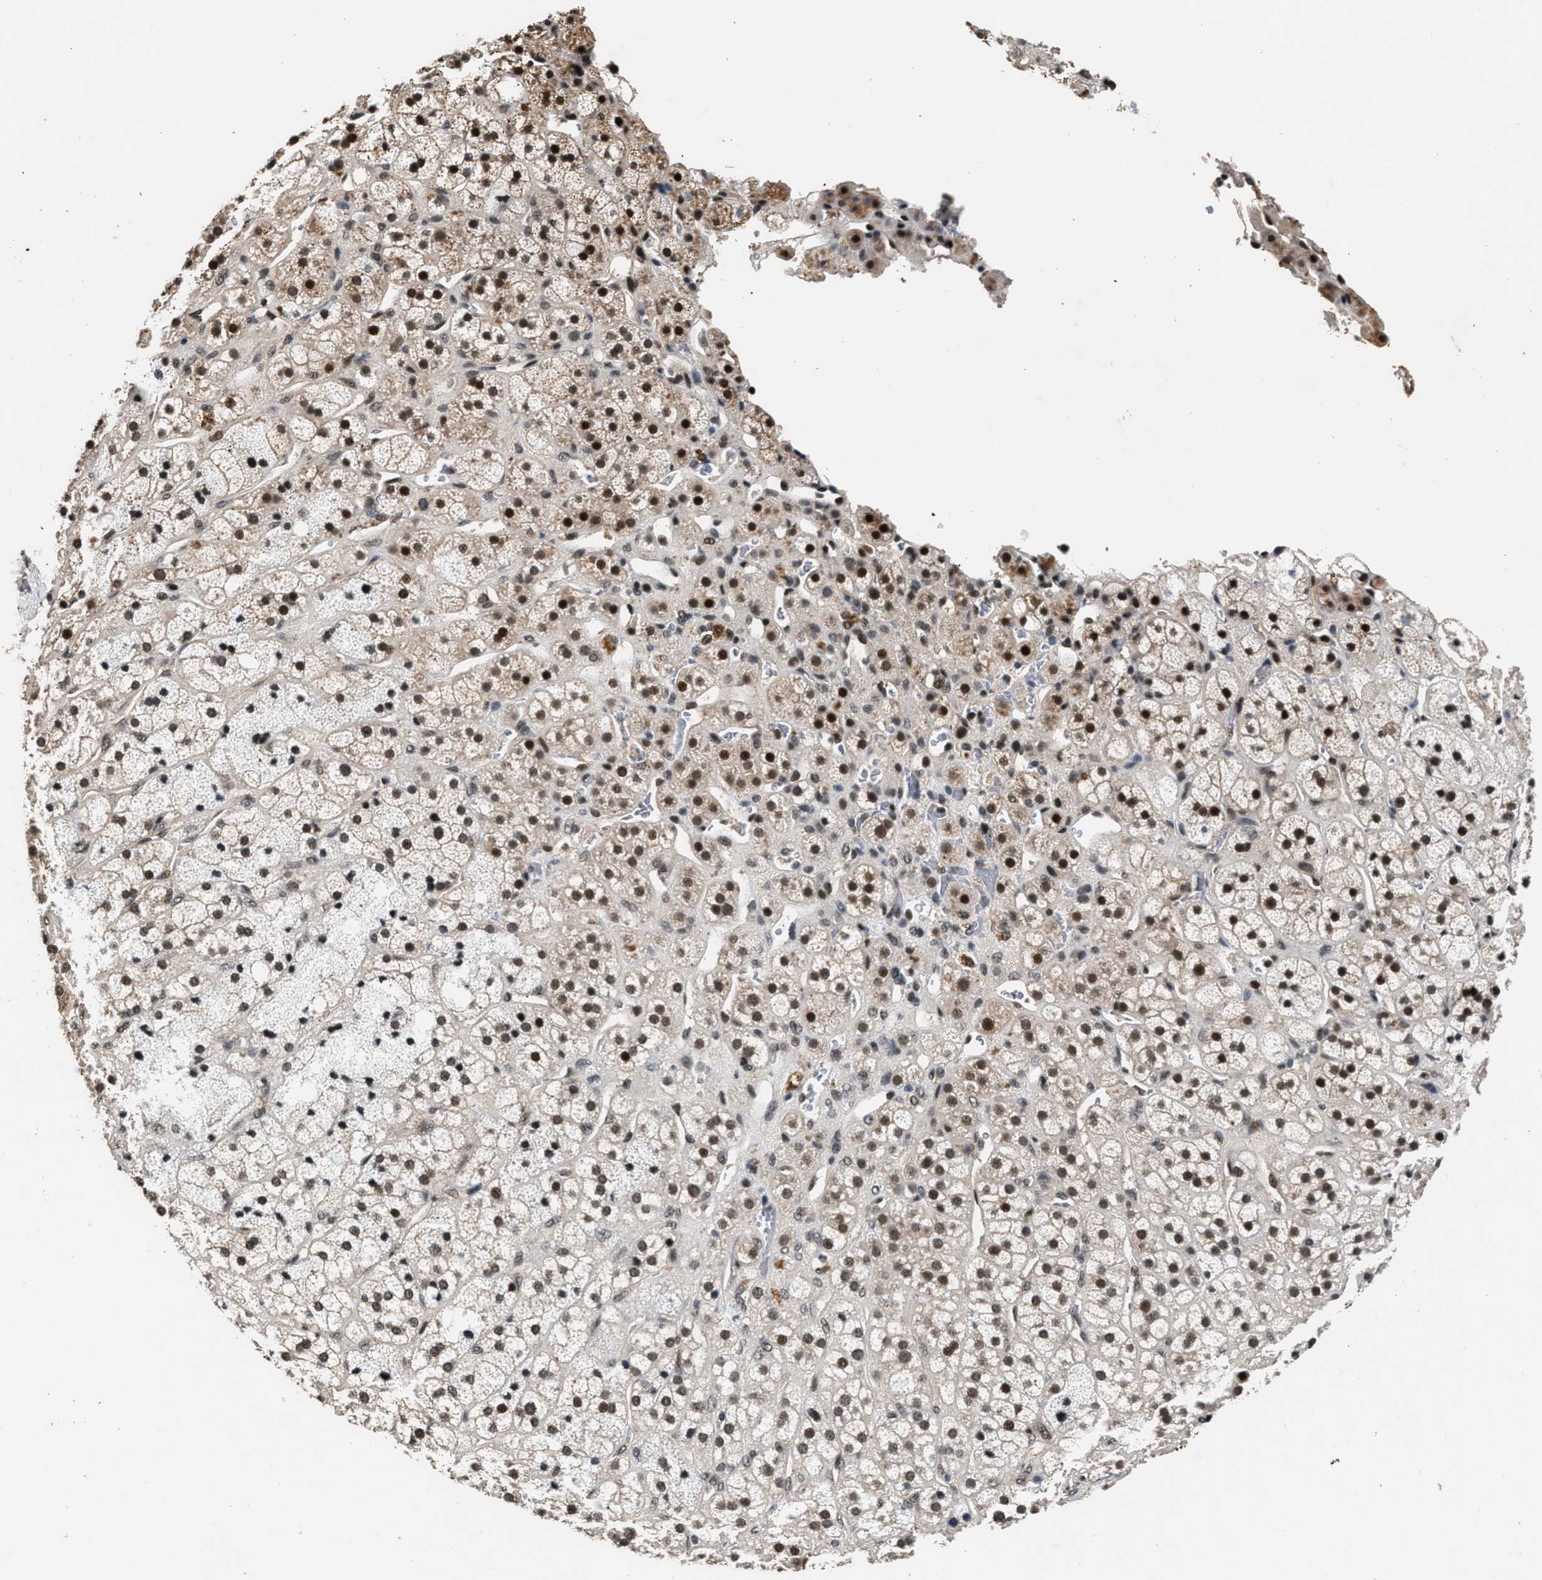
{"staining": {"intensity": "strong", "quantity": "25%-75%", "location": "cytoplasmic/membranous,nuclear"}, "tissue": "adrenal gland", "cell_type": "Glandular cells", "image_type": "normal", "snomed": [{"axis": "morphology", "description": "Normal tissue, NOS"}, {"axis": "topography", "description": "Adrenal gland"}], "caption": "Brown immunohistochemical staining in benign human adrenal gland demonstrates strong cytoplasmic/membranous,nuclear expression in approximately 25%-75% of glandular cells.", "gene": "RBM33", "patient": {"sex": "male", "age": 56}}